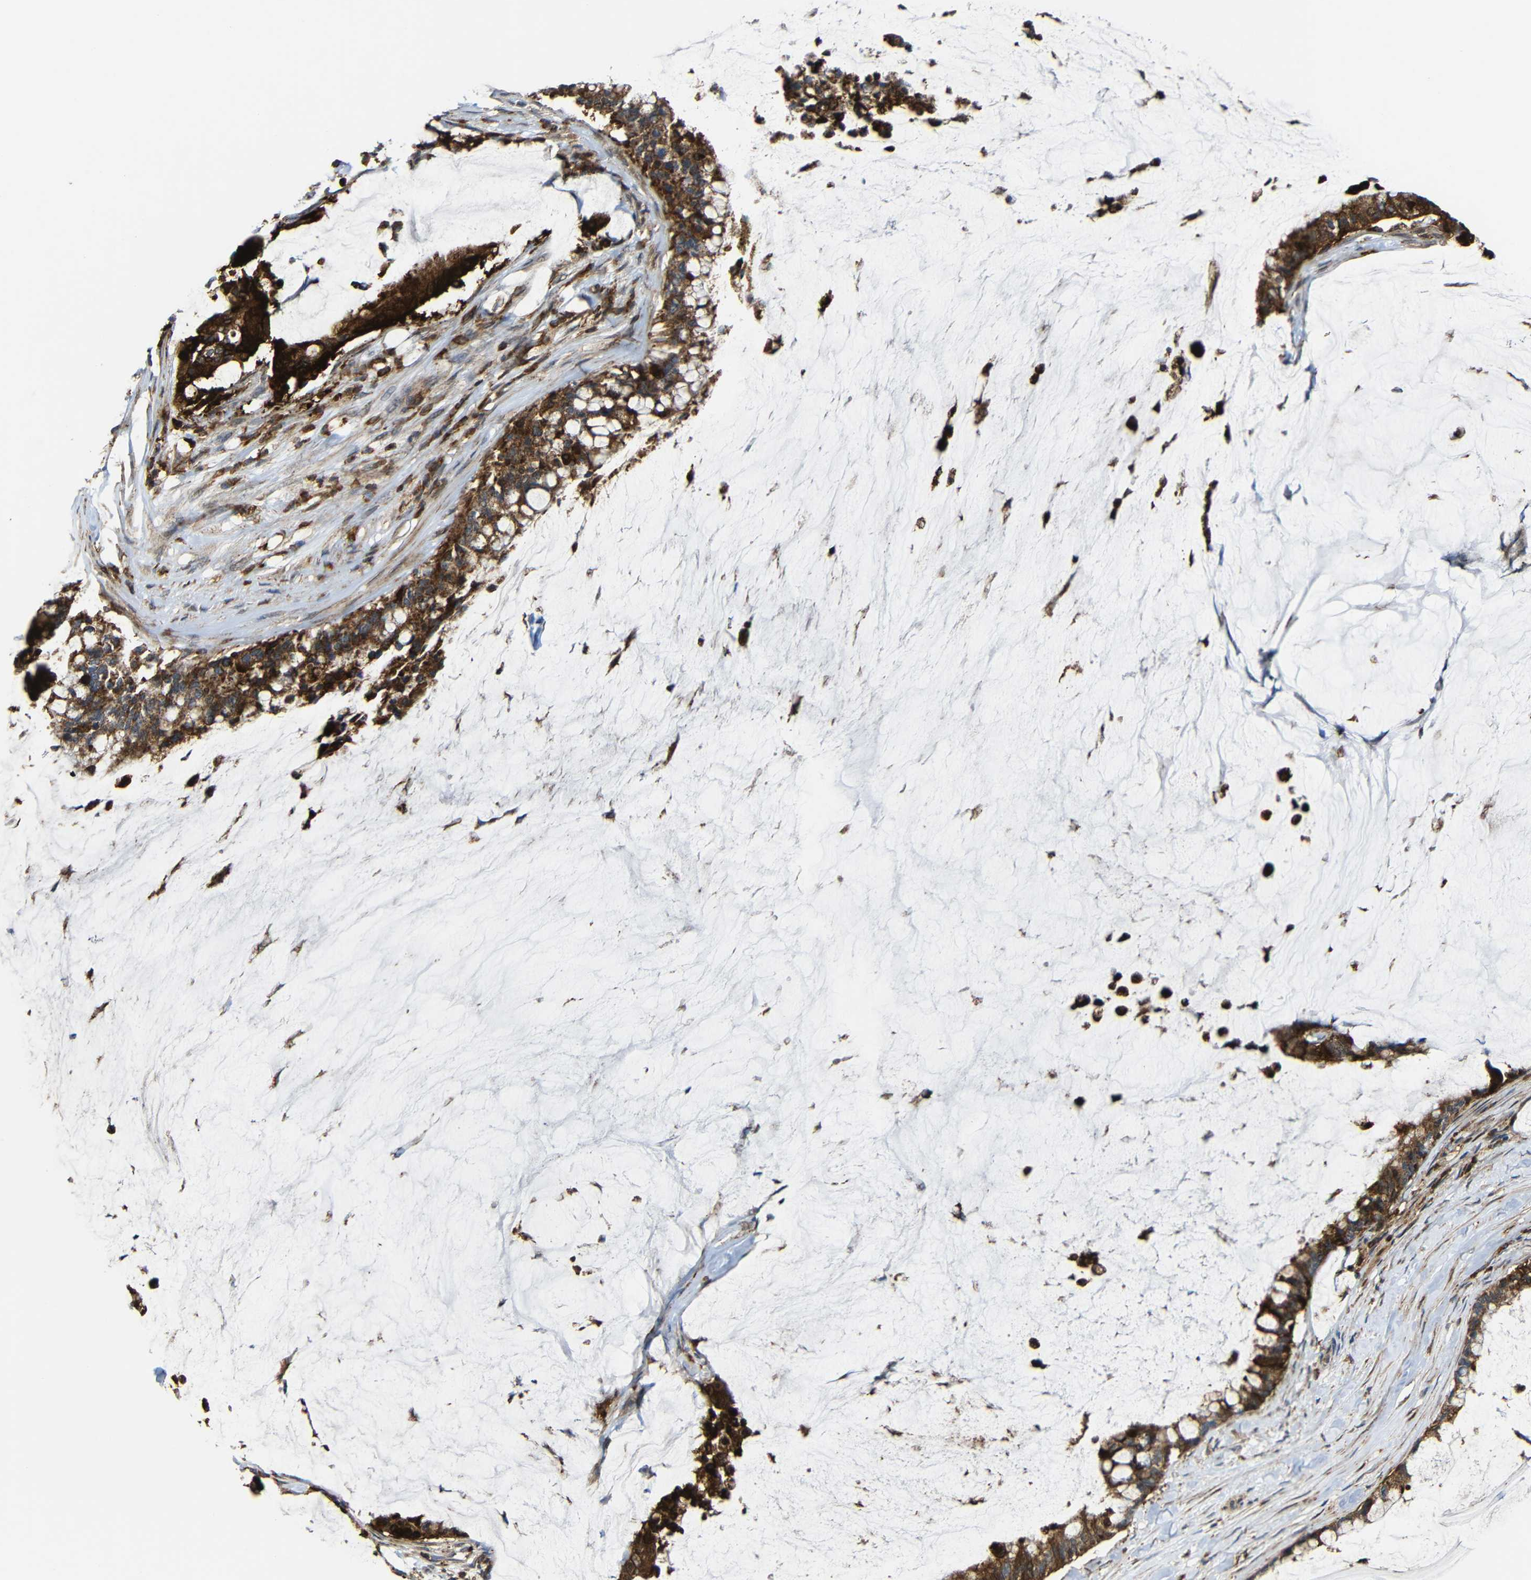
{"staining": {"intensity": "strong", "quantity": ">75%", "location": "cytoplasmic/membranous"}, "tissue": "pancreatic cancer", "cell_type": "Tumor cells", "image_type": "cancer", "snomed": [{"axis": "morphology", "description": "Adenocarcinoma, NOS"}, {"axis": "topography", "description": "Pancreas"}], "caption": "Human adenocarcinoma (pancreatic) stained with a protein marker demonstrates strong staining in tumor cells.", "gene": "C1GALT1", "patient": {"sex": "male", "age": 41}}